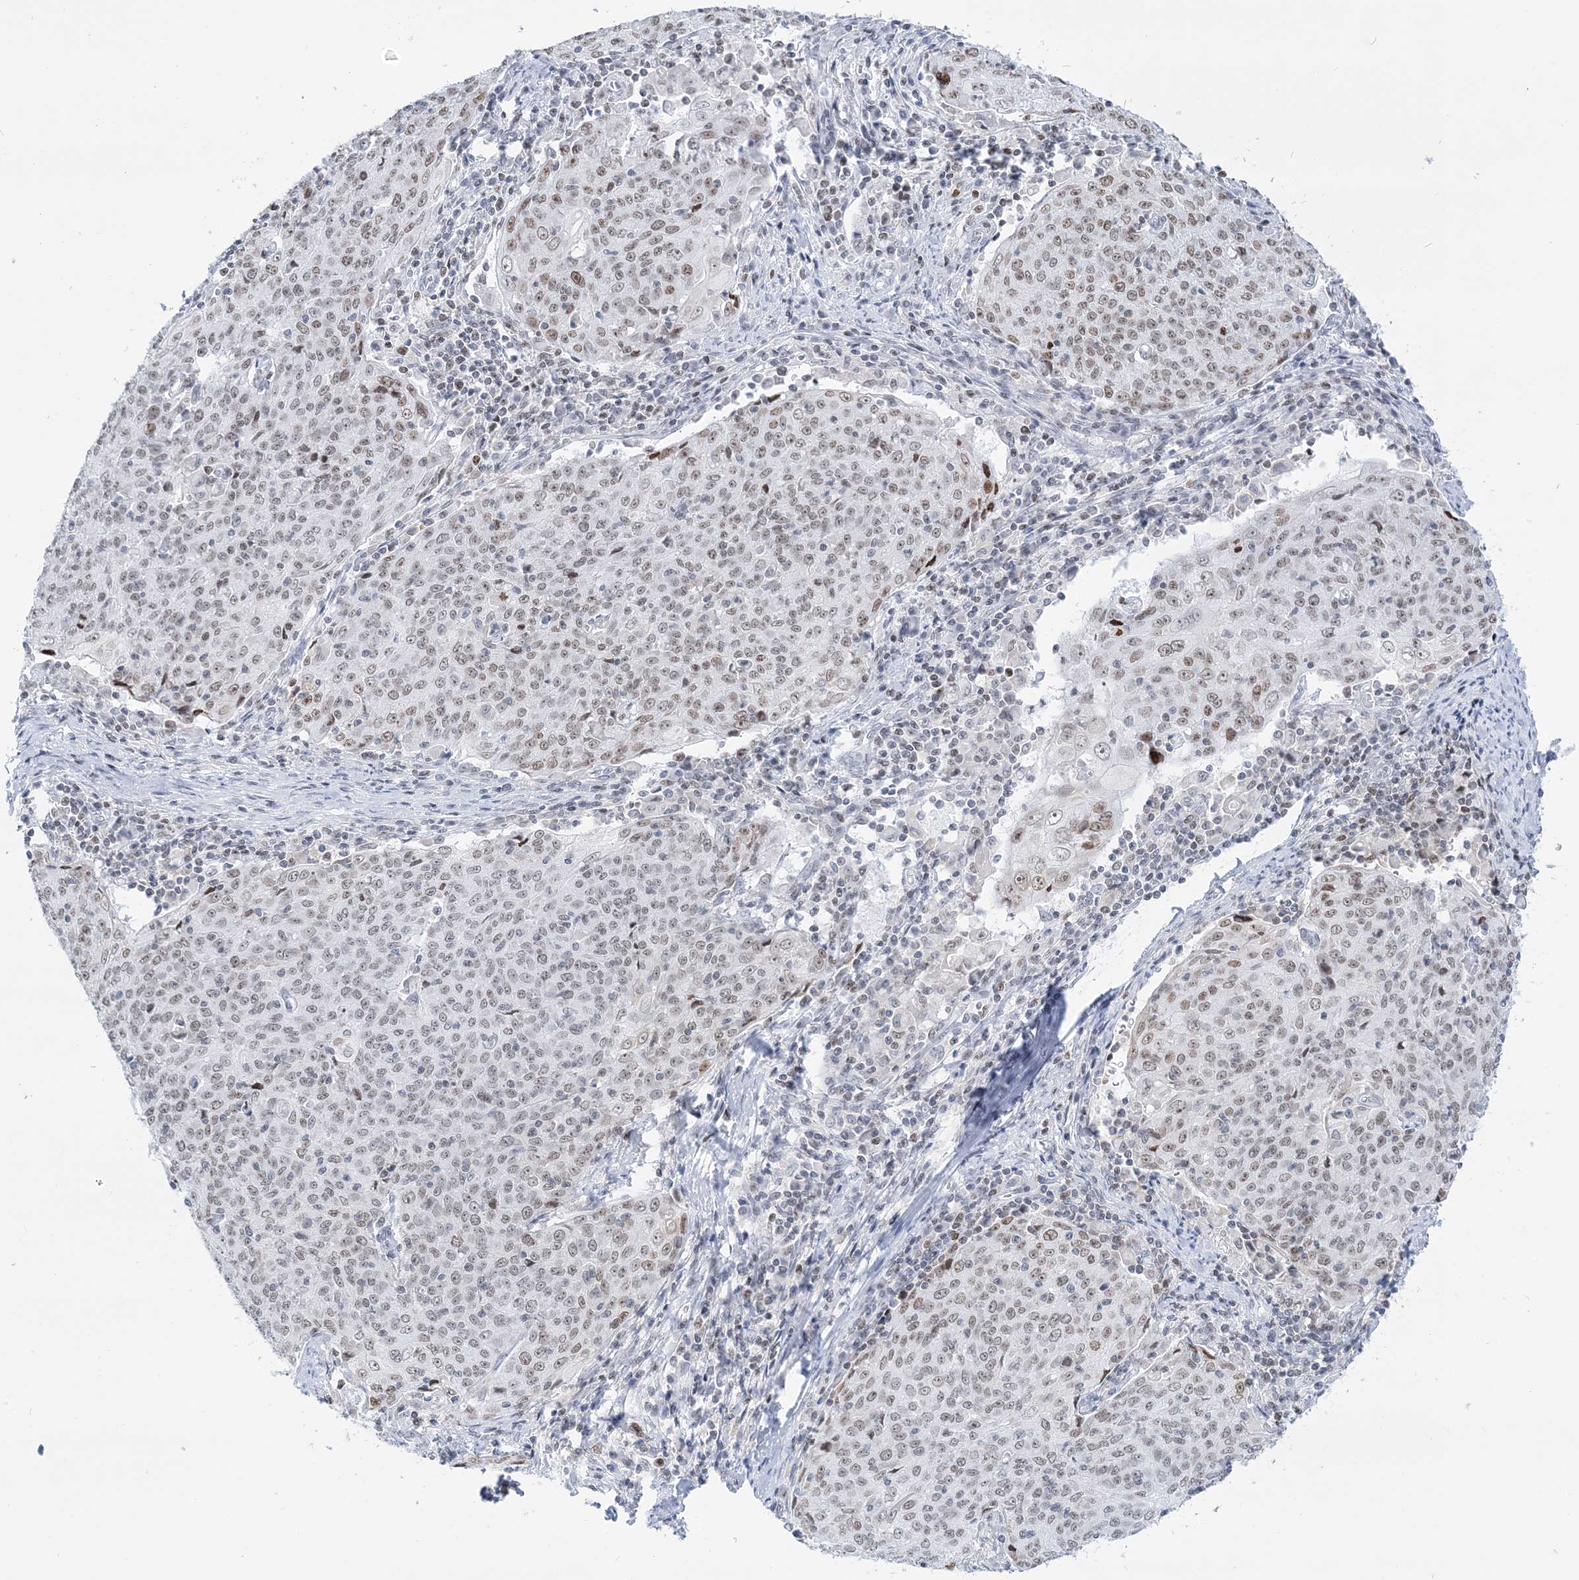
{"staining": {"intensity": "moderate", "quantity": "25%-75%", "location": "nuclear"}, "tissue": "cervical cancer", "cell_type": "Tumor cells", "image_type": "cancer", "snomed": [{"axis": "morphology", "description": "Squamous cell carcinoma, NOS"}, {"axis": "topography", "description": "Cervix"}], "caption": "A histopathology image of human cervical squamous cell carcinoma stained for a protein exhibits moderate nuclear brown staining in tumor cells.", "gene": "DDX21", "patient": {"sex": "female", "age": 48}}